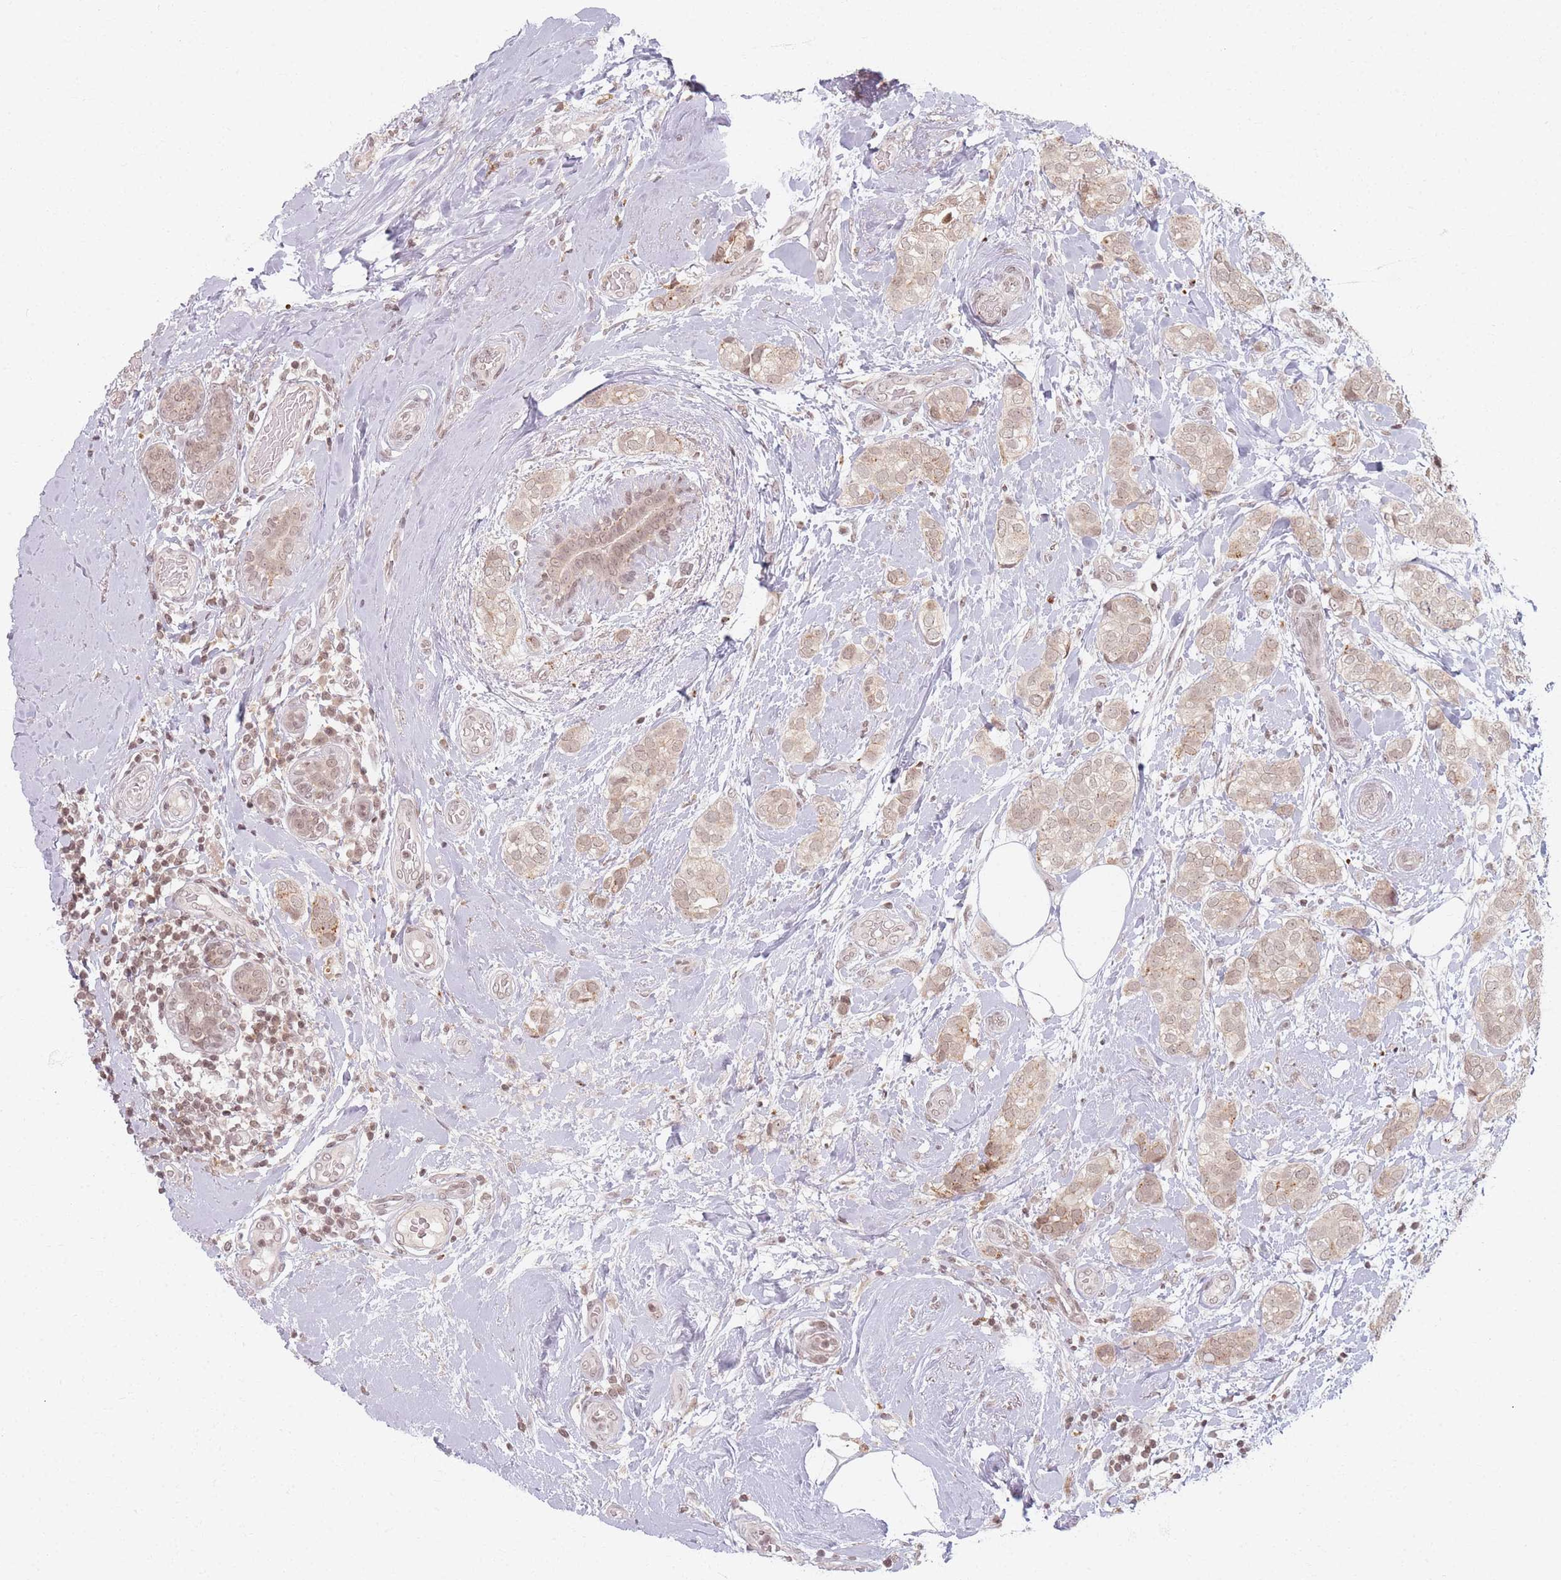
{"staining": {"intensity": "weak", "quantity": ">75%", "location": "cytoplasmic/membranous,nuclear"}, "tissue": "breast cancer", "cell_type": "Tumor cells", "image_type": "cancer", "snomed": [{"axis": "morphology", "description": "Duct carcinoma"}, {"axis": "topography", "description": "Breast"}], "caption": "About >75% of tumor cells in human breast cancer reveal weak cytoplasmic/membranous and nuclear protein expression as visualized by brown immunohistochemical staining.", "gene": "SPATA45", "patient": {"sex": "female", "age": 73}}